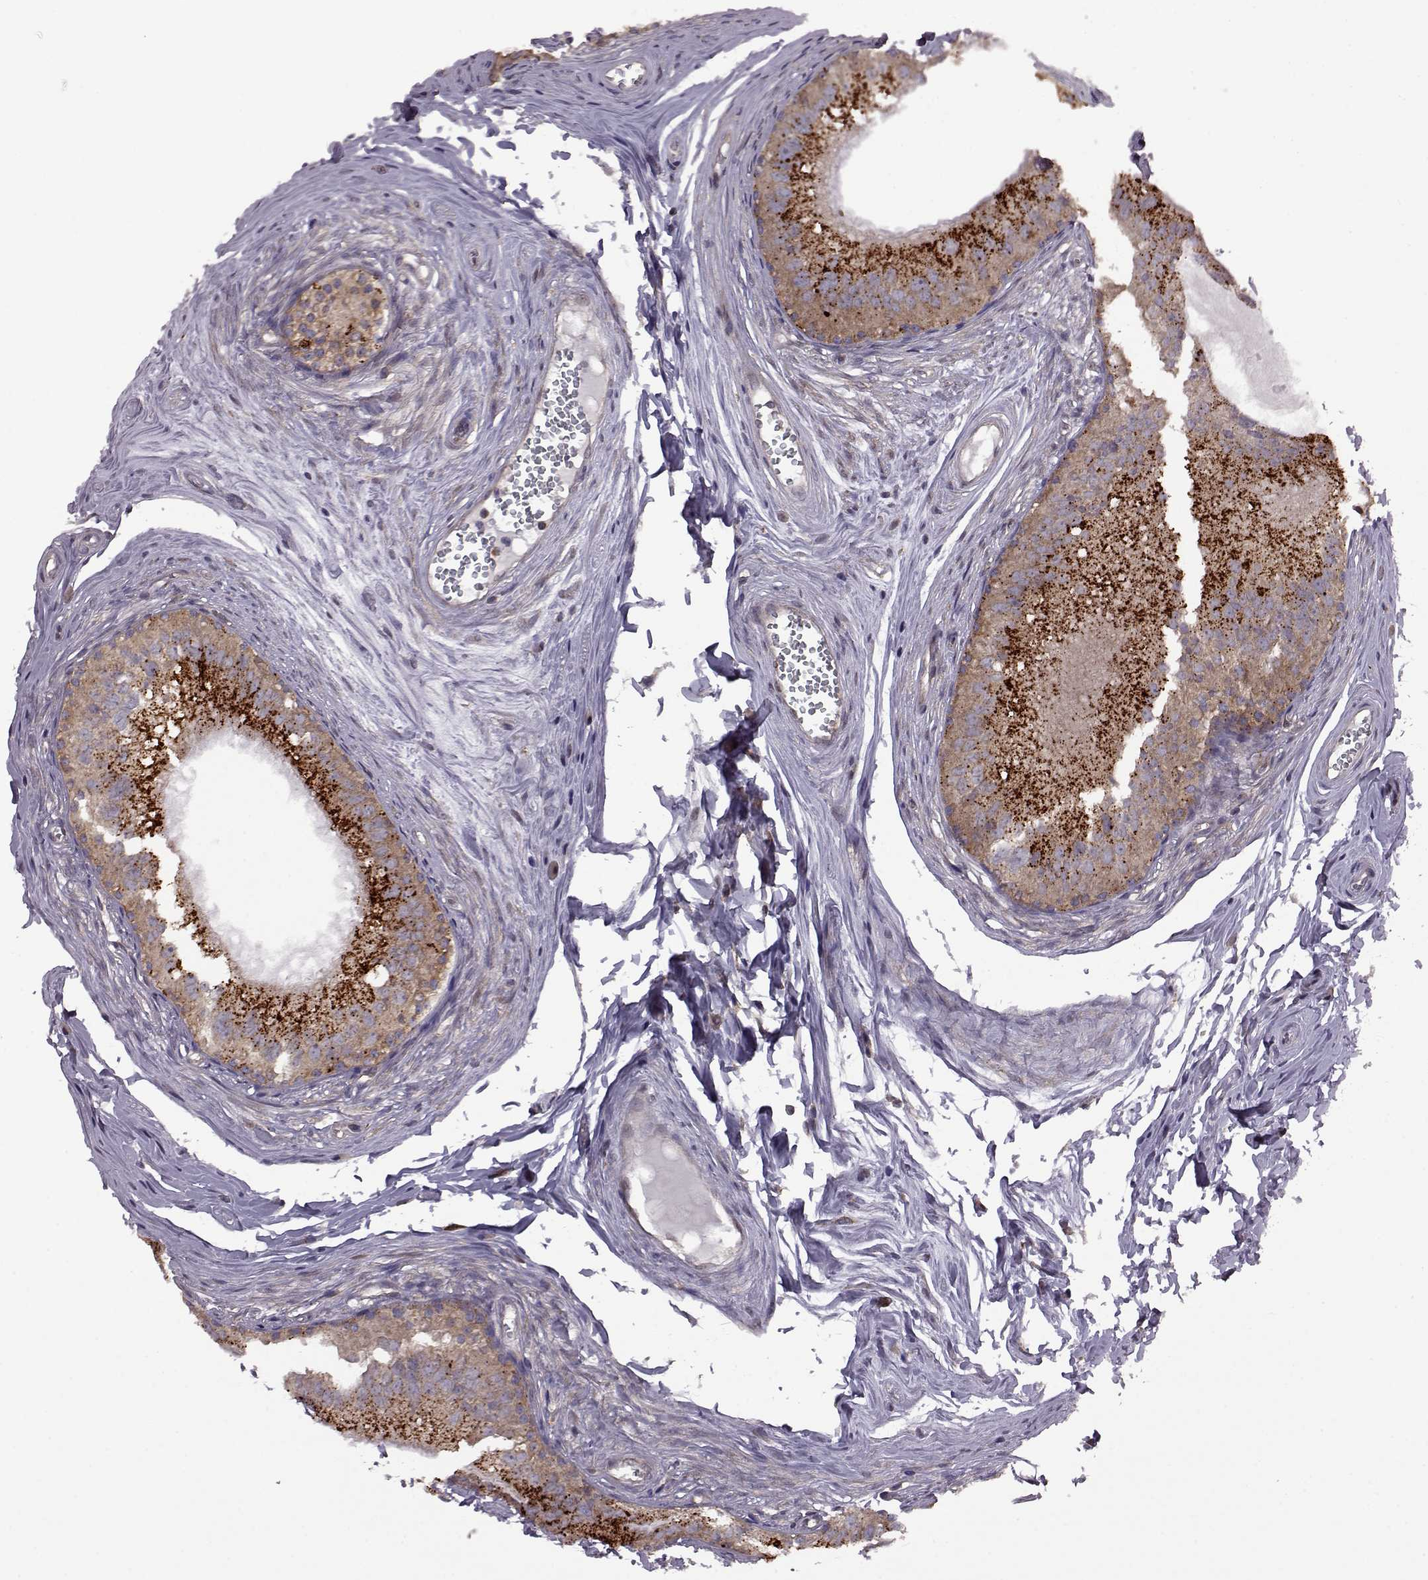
{"staining": {"intensity": "moderate", "quantity": ">75%", "location": "cytoplasmic/membranous"}, "tissue": "epididymis", "cell_type": "Glandular cells", "image_type": "normal", "snomed": [{"axis": "morphology", "description": "Normal tissue, NOS"}, {"axis": "topography", "description": "Epididymis"}], "caption": "Moderate cytoplasmic/membranous staining is seen in about >75% of glandular cells in normal epididymis. (Brightfield microscopy of DAB IHC at high magnification).", "gene": "URI1", "patient": {"sex": "male", "age": 45}}